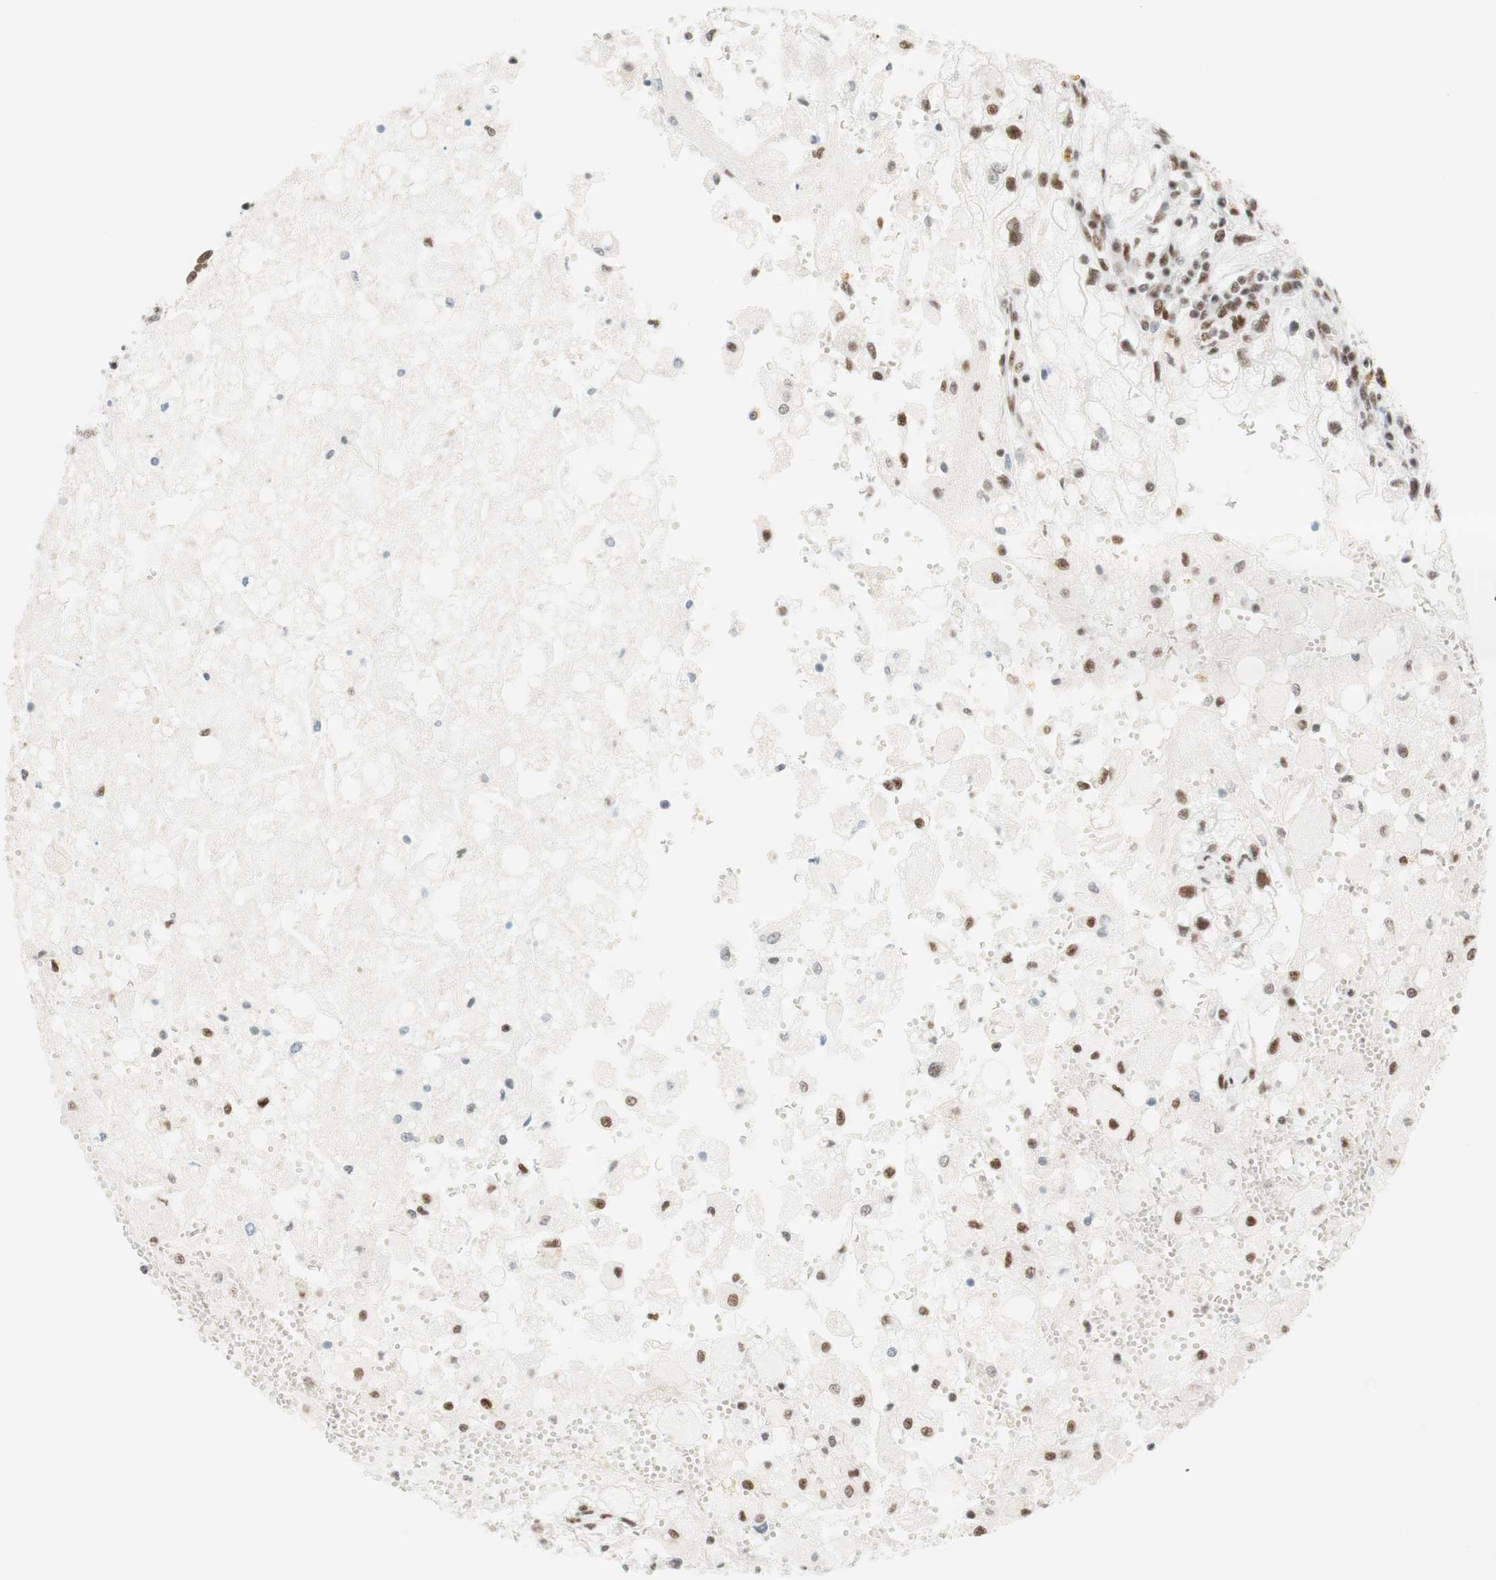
{"staining": {"intensity": "moderate", "quantity": "25%-75%", "location": "nuclear"}, "tissue": "renal cancer", "cell_type": "Tumor cells", "image_type": "cancer", "snomed": [{"axis": "morphology", "description": "Adenocarcinoma, NOS"}, {"axis": "topography", "description": "Kidney"}], "caption": "The immunohistochemical stain highlights moderate nuclear positivity in tumor cells of renal cancer tissue.", "gene": "RNF20", "patient": {"sex": "female", "age": 70}}